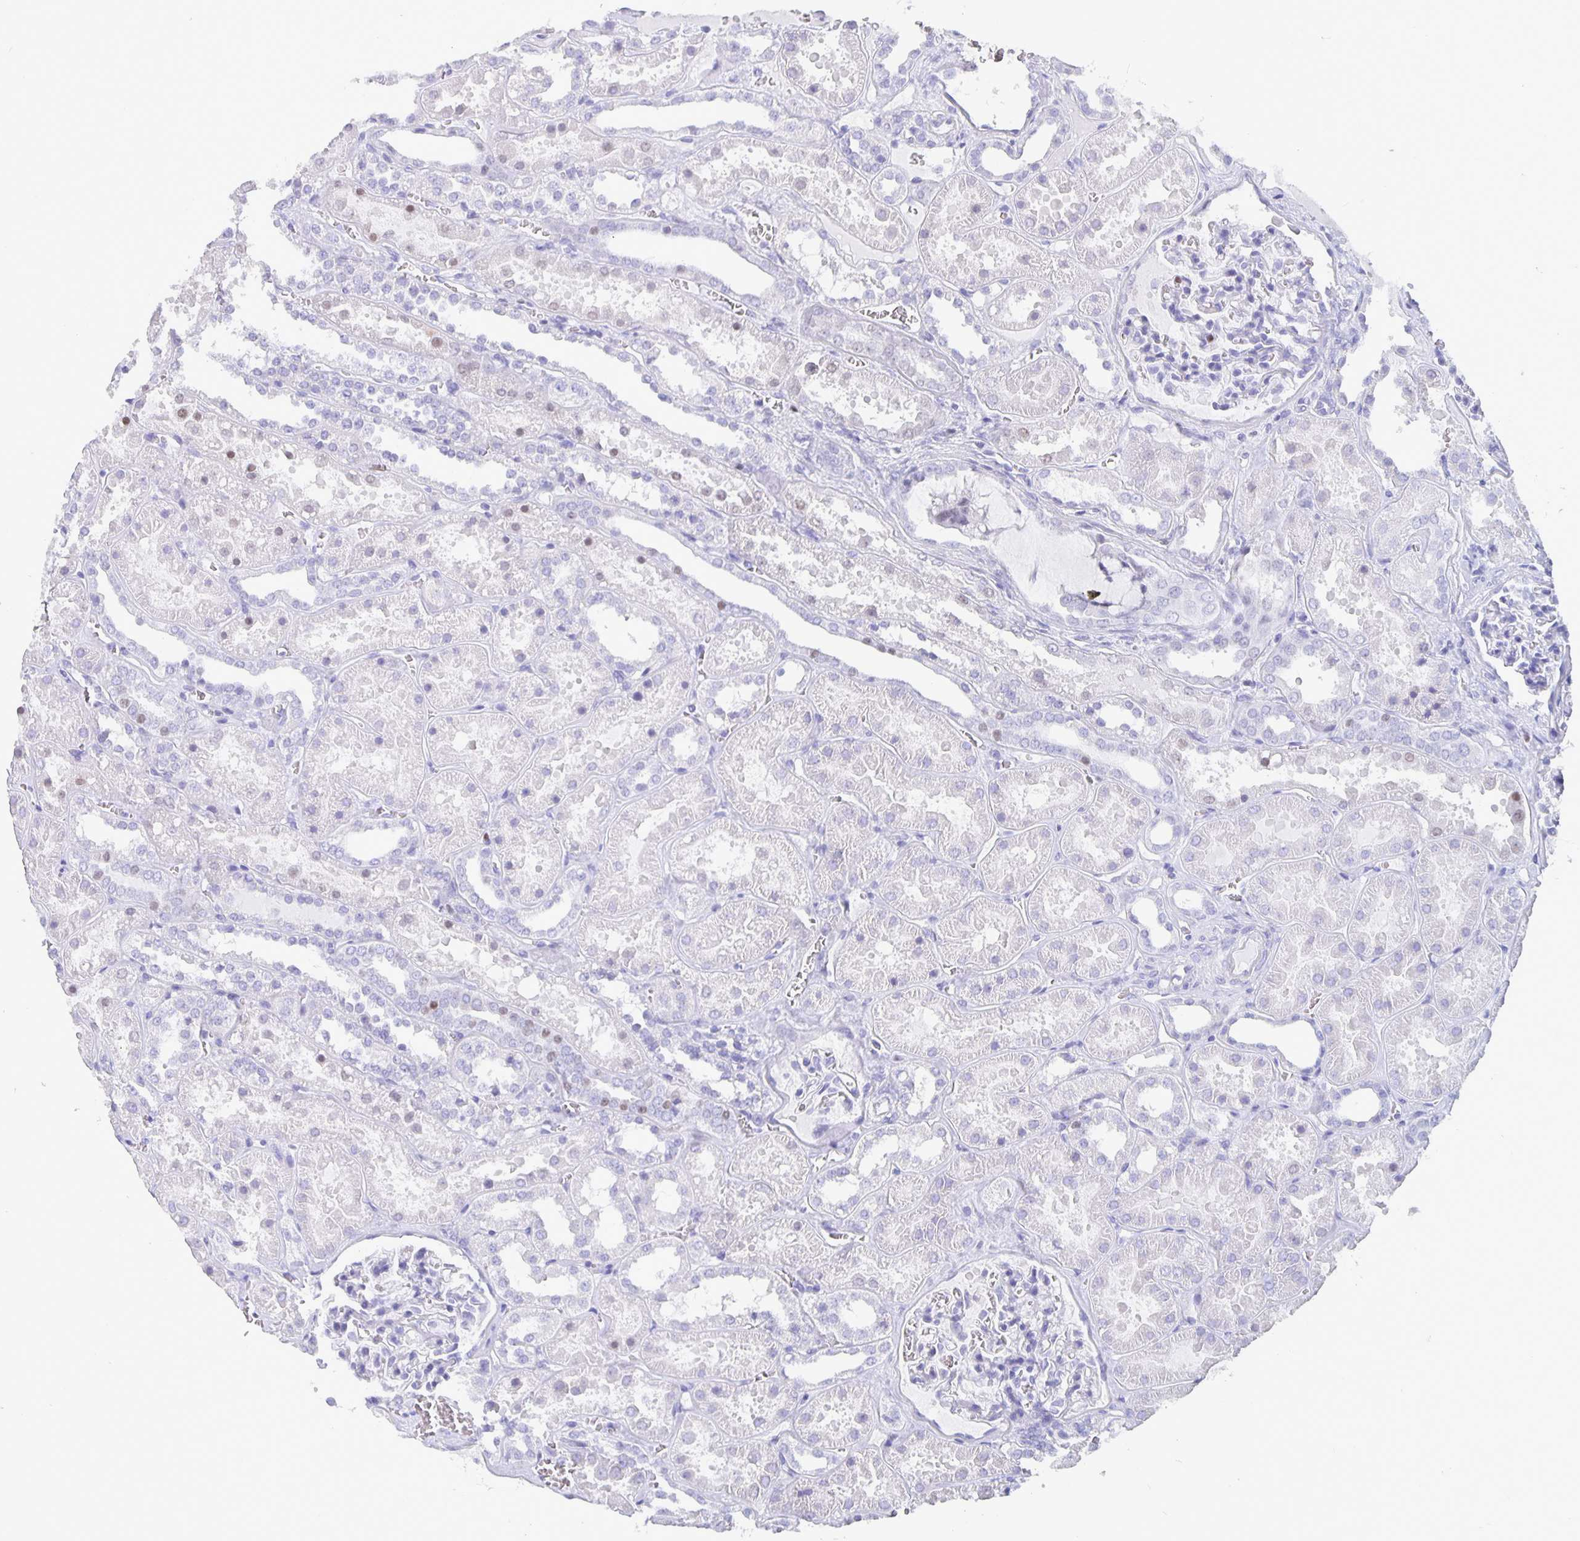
{"staining": {"intensity": "negative", "quantity": "none", "location": "none"}, "tissue": "kidney", "cell_type": "Cells in glomeruli", "image_type": "normal", "snomed": [{"axis": "morphology", "description": "Normal tissue, NOS"}, {"axis": "topography", "description": "Kidney"}], "caption": "Kidney was stained to show a protein in brown. There is no significant staining in cells in glomeruli. (DAB (3,3'-diaminobenzidine) immunohistochemistry visualized using brightfield microscopy, high magnification).", "gene": "SATB2", "patient": {"sex": "female", "age": 41}}